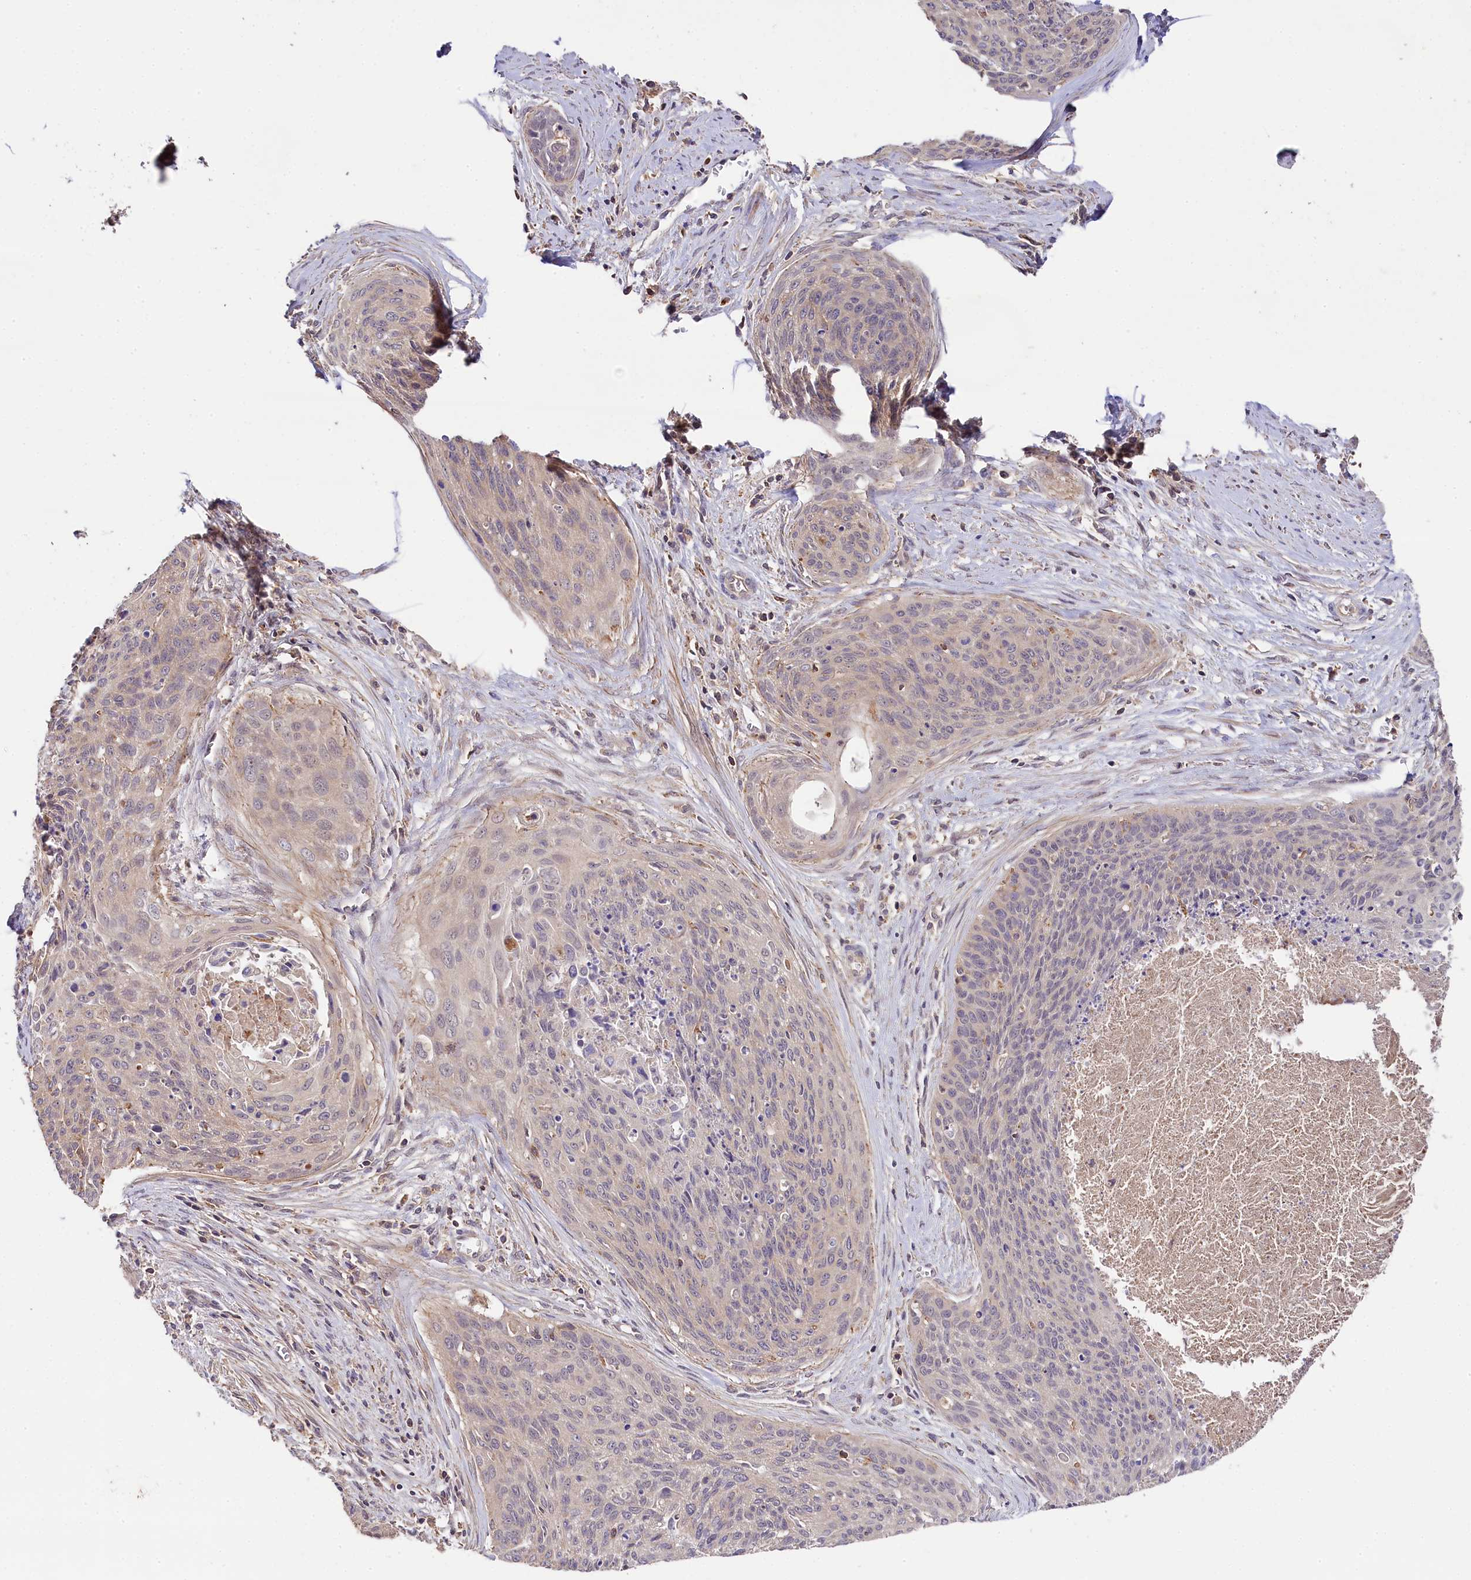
{"staining": {"intensity": "negative", "quantity": "none", "location": "none"}, "tissue": "cervical cancer", "cell_type": "Tumor cells", "image_type": "cancer", "snomed": [{"axis": "morphology", "description": "Squamous cell carcinoma, NOS"}, {"axis": "topography", "description": "Cervix"}], "caption": "Protein analysis of cervical cancer reveals no significant expression in tumor cells. (DAB (3,3'-diaminobenzidine) IHC visualized using brightfield microscopy, high magnification).", "gene": "SKIDA1", "patient": {"sex": "female", "age": 55}}